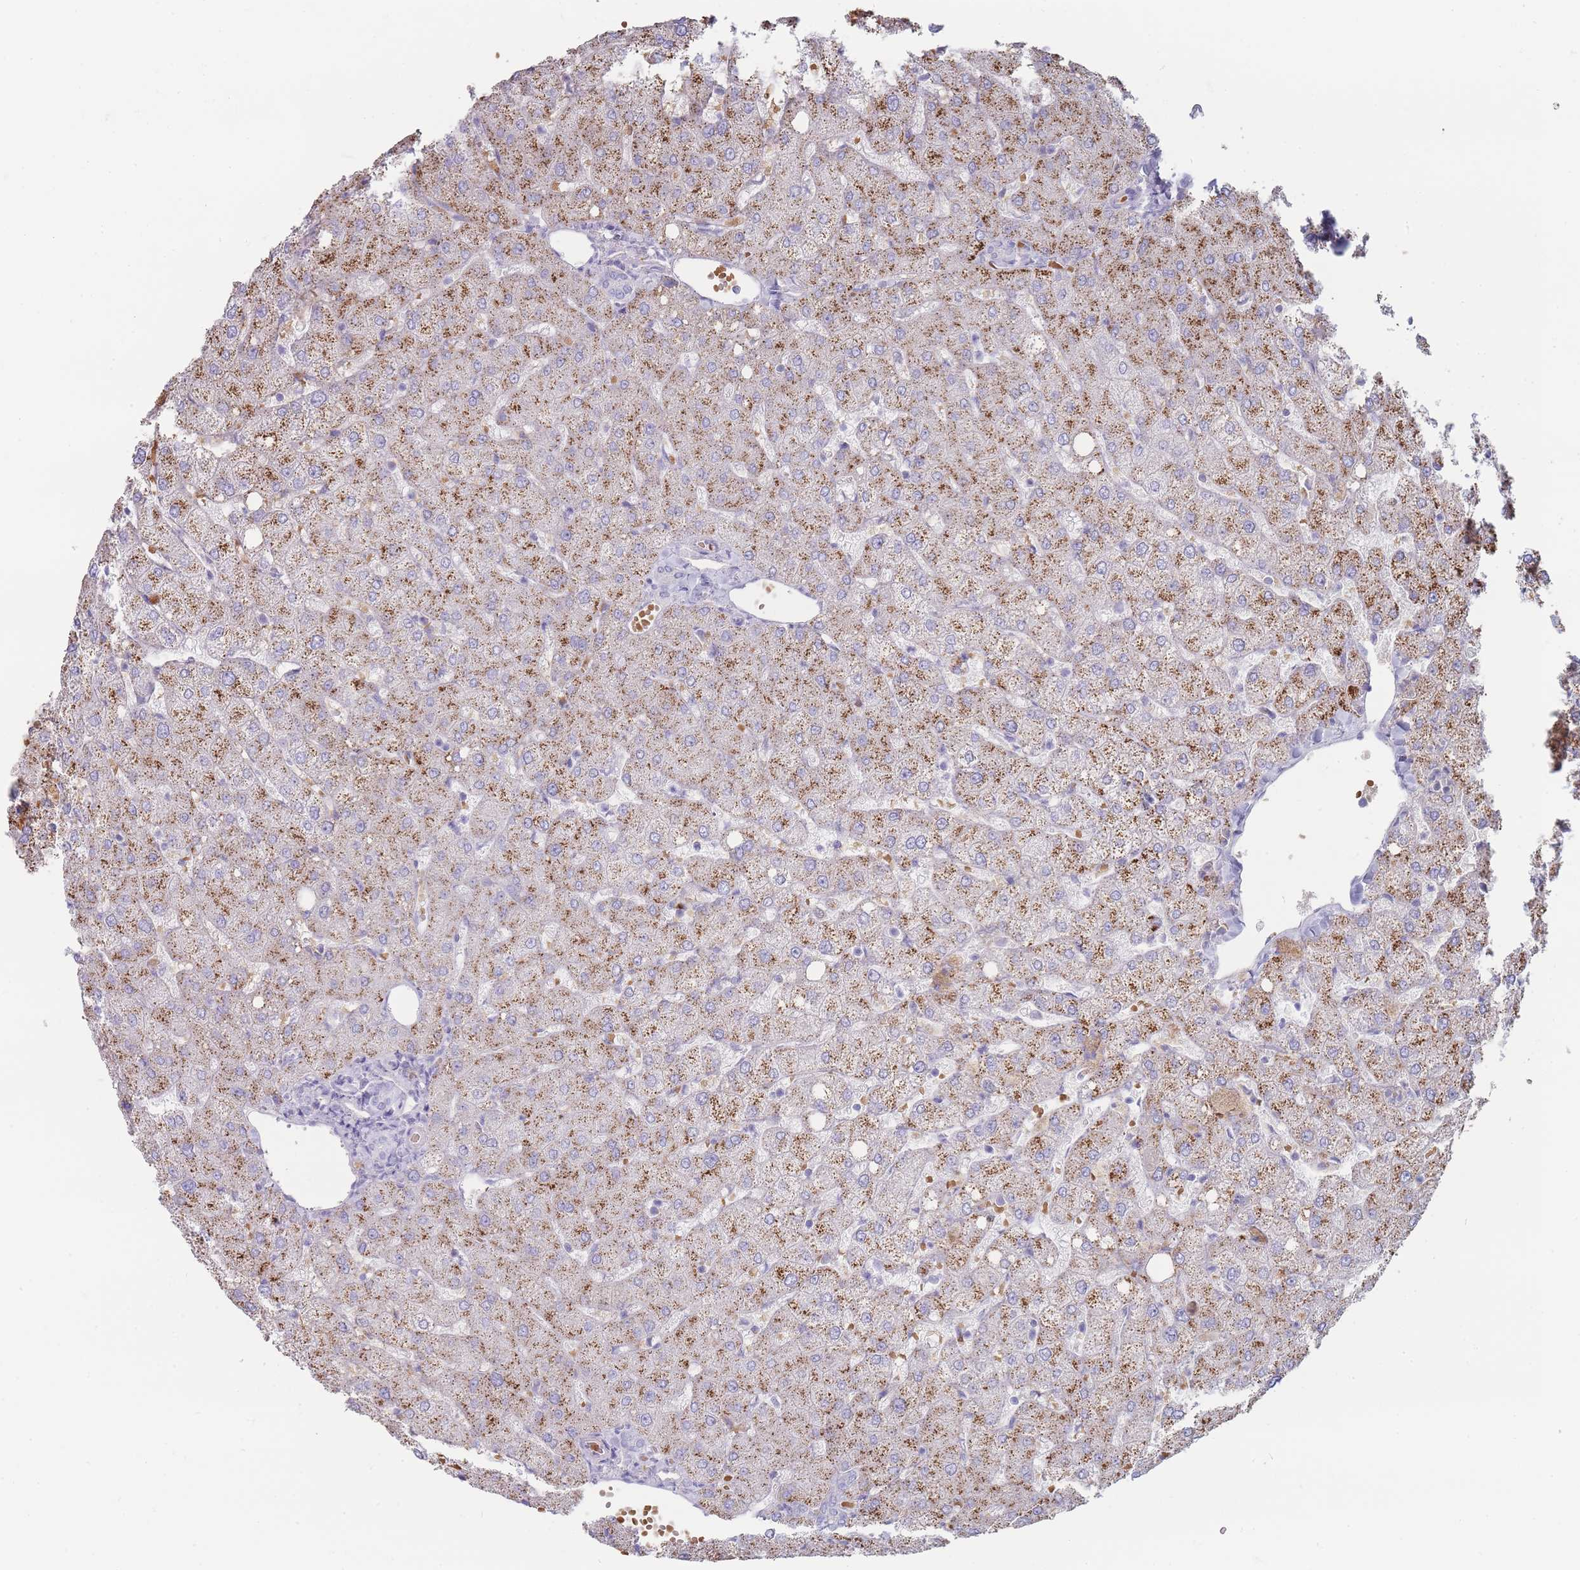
{"staining": {"intensity": "negative", "quantity": "none", "location": "none"}, "tissue": "liver", "cell_type": "Cholangiocytes", "image_type": "normal", "snomed": [{"axis": "morphology", "description": "Normal tissue, NOS"}, {"axis": "topography", "description": "Liver"}], "caption": "Immunohistochemistry histopathology image of normal human liver stained for a protein (brown), which demonstrates no staining in cholangiocytes. (DAB immunohistochemistry, high magnification).", "gene": "ENSG00000284931", "patient": {"sex": "female", "age": 54}}